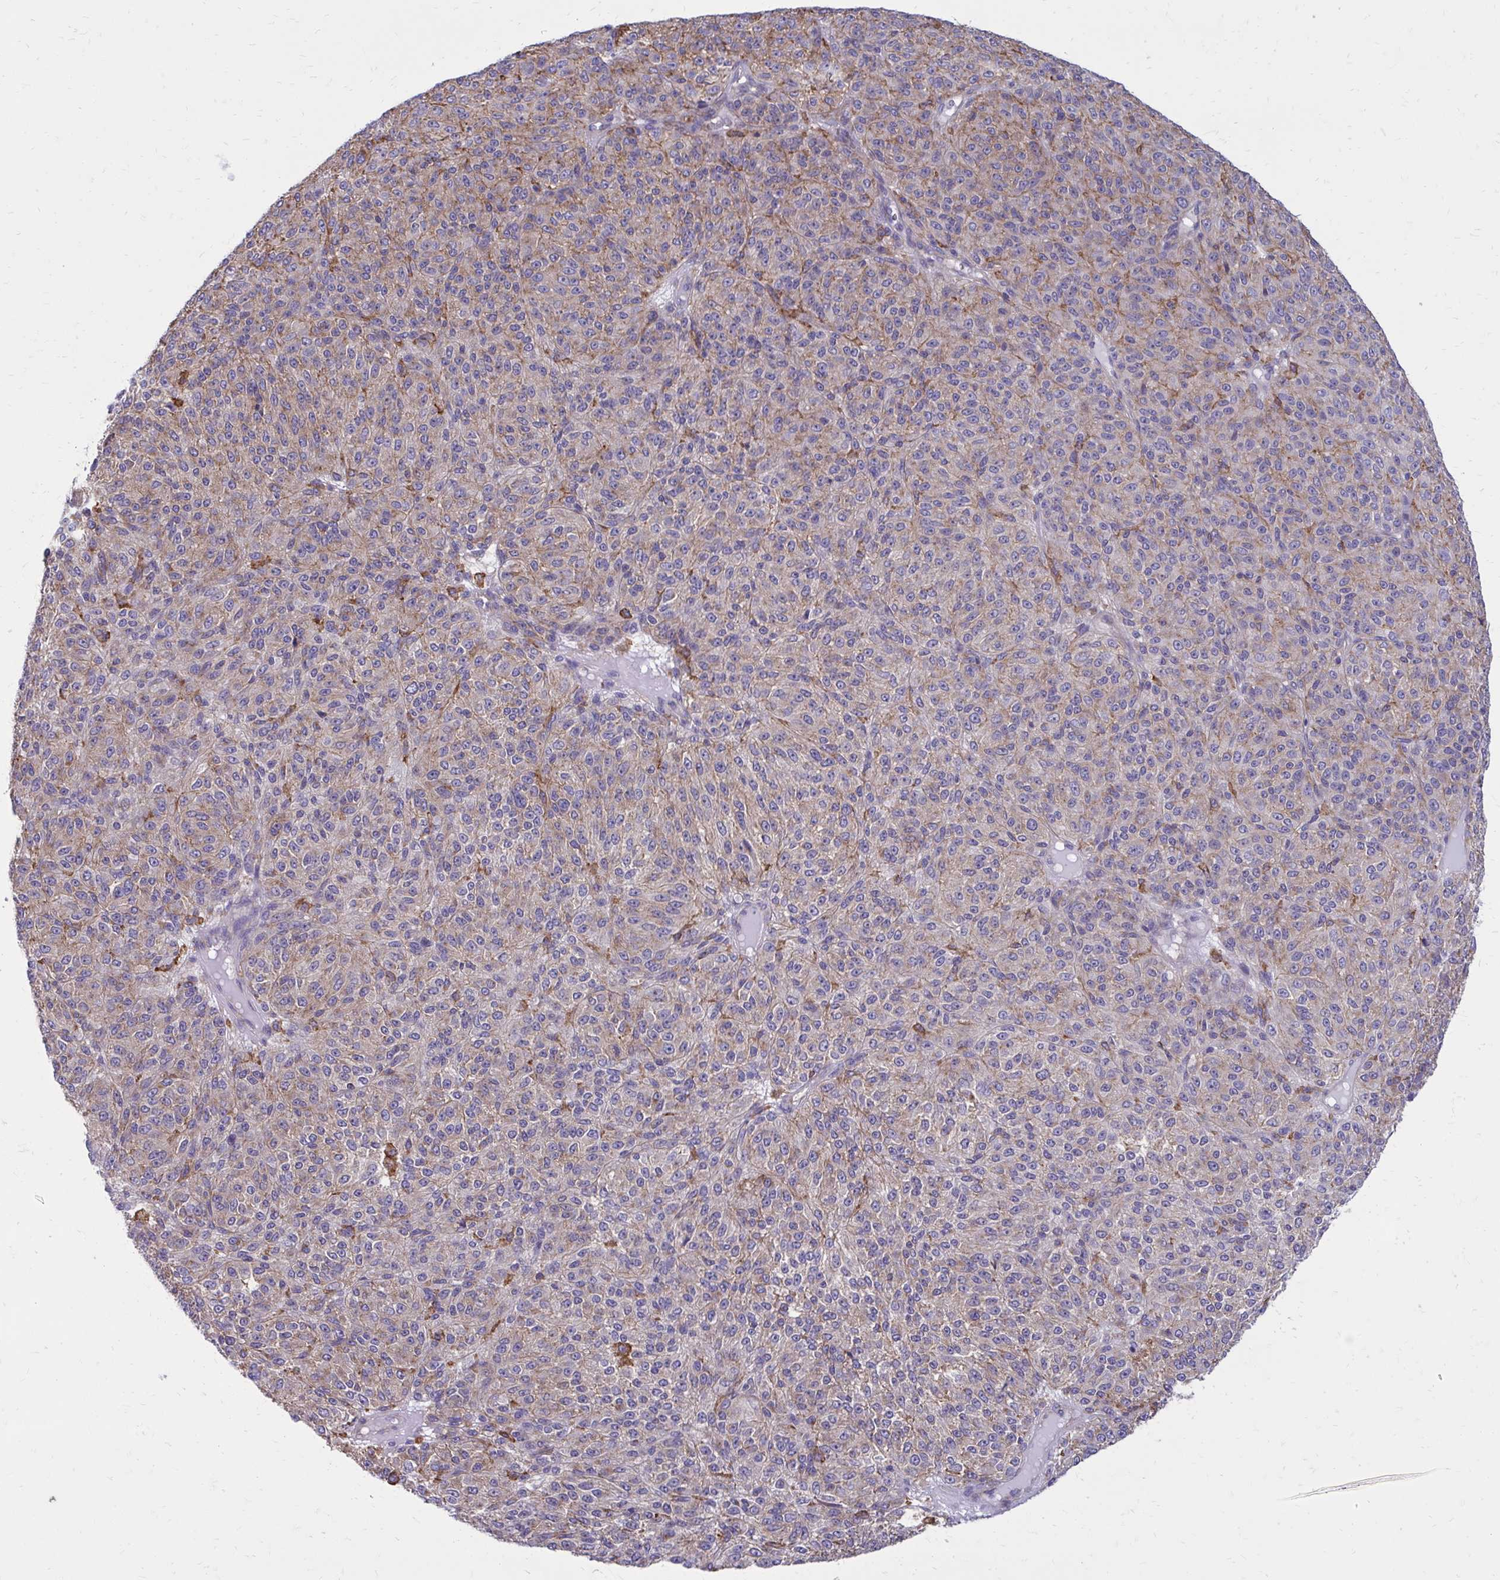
{"staining": {"intensity": "weak", "quantity": "<25%", "location": "cytoplasmic/membranous"}, "tissue": "melanoma", "cell_type": "Tumor cells", "image_type": "cancer", "snomed": [{"axis": "morphology", "description": "Malignant melanoma, Metastatic site"}, {"axis": "topography", "description": "Brain"}], "caption": "Protein analysis of malignant melanoma (metastatic site) shows no significant positivity in tumor cells. Nuclei are stained in blue.", "gene": "CLTA", "patient": {"sex": "female", "age": 56}}